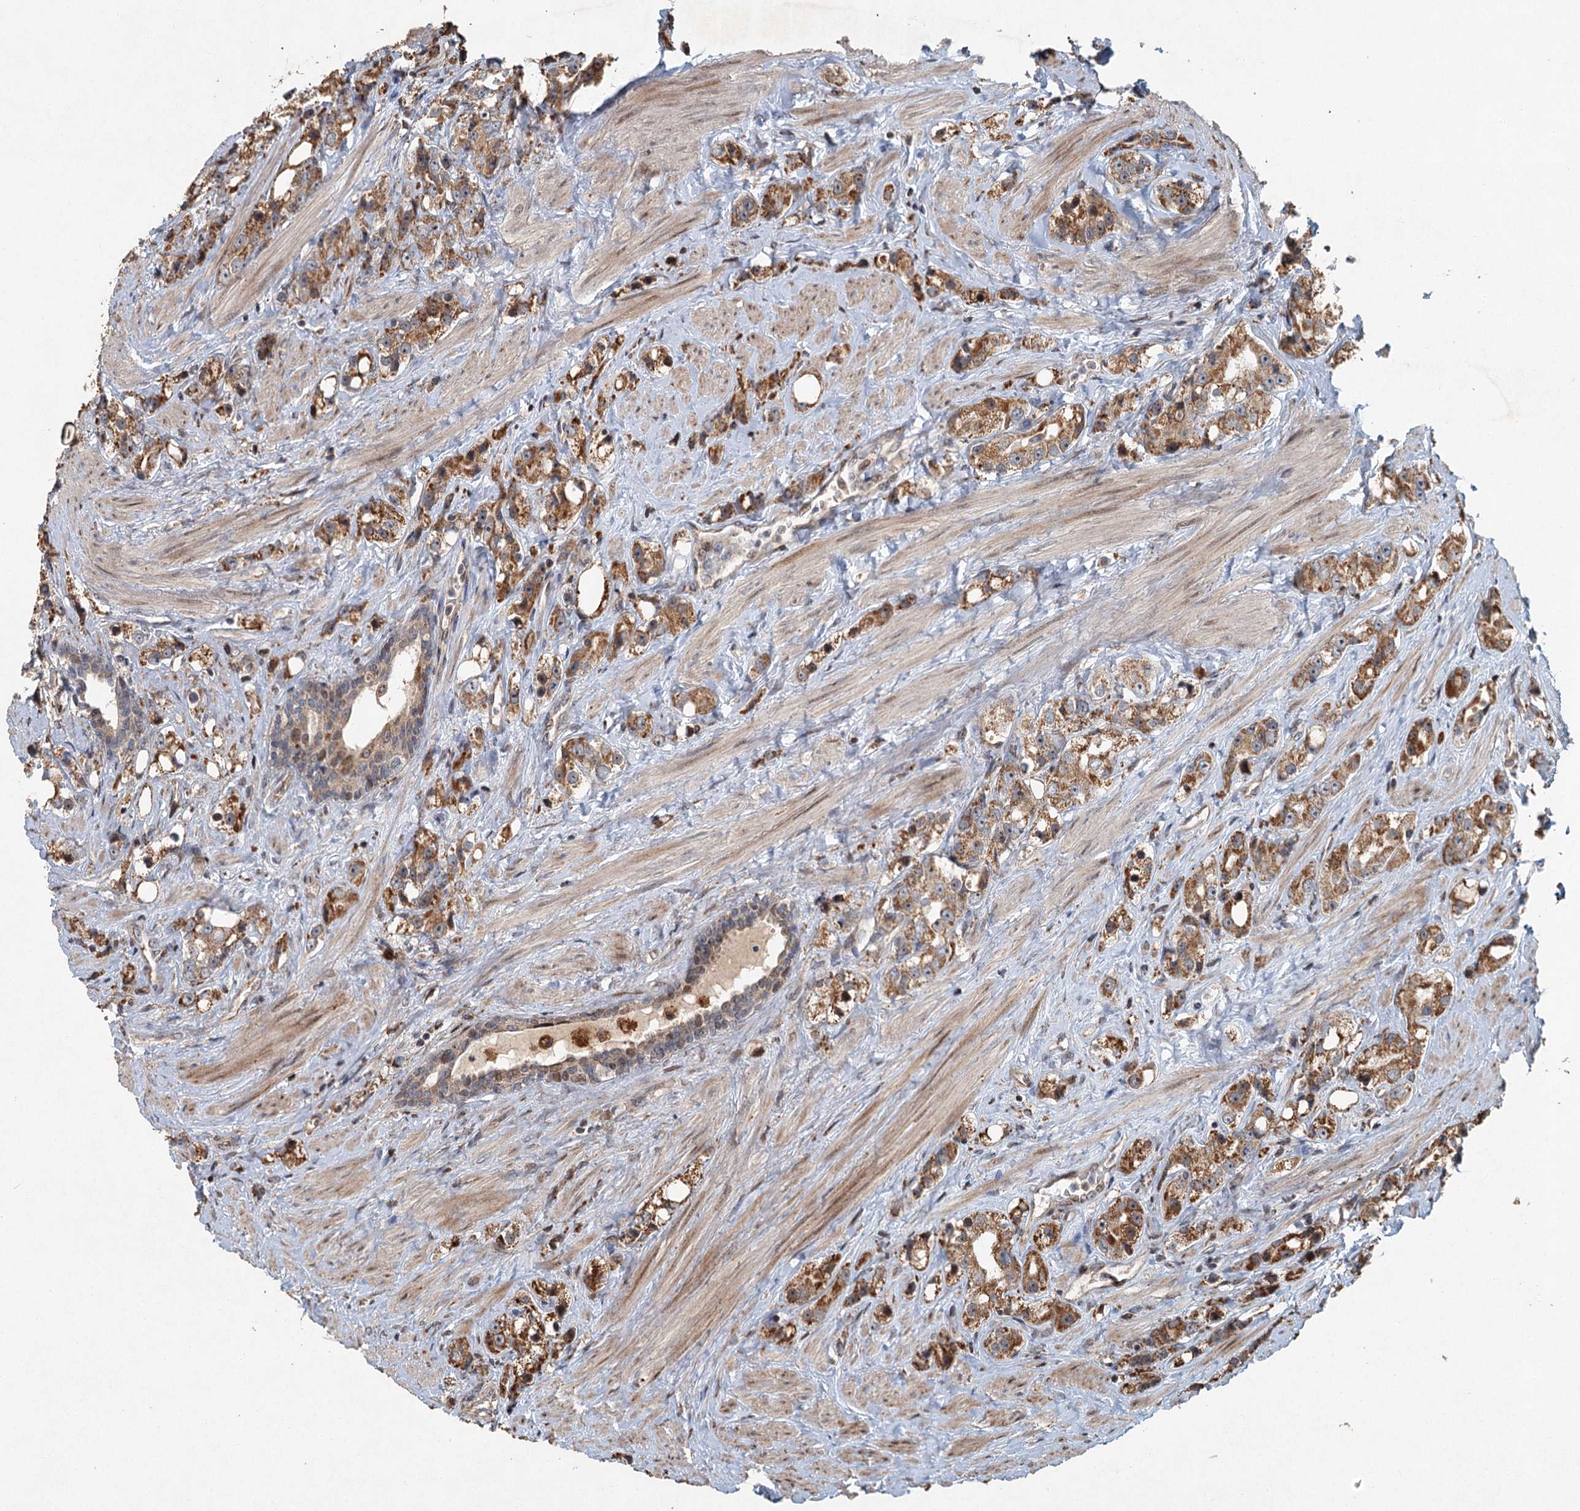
{"staining": {"intensity": "moderate", "quantity": ">75%", "location": "cytoplasmic/membranous"}, "tissue": "prostate cancer", "cell_type": "Tumor cells", "image_type": "cancer", "snomed": [{"axis": "morphology", "description": "Adenocarcinoma, NOS"}, {"axis": "topography", "description": "Prostate"}], "caption": "This micrograph exhibits immunohistochemistry (IHC) staining of human prostate cancer (adenocarcinoma), with medium moderate cytoplasmic/membranous expression in about >75% of tumor cells.", "gene": "SRPX2", "patient": {"sex": "male", "age": 79}}